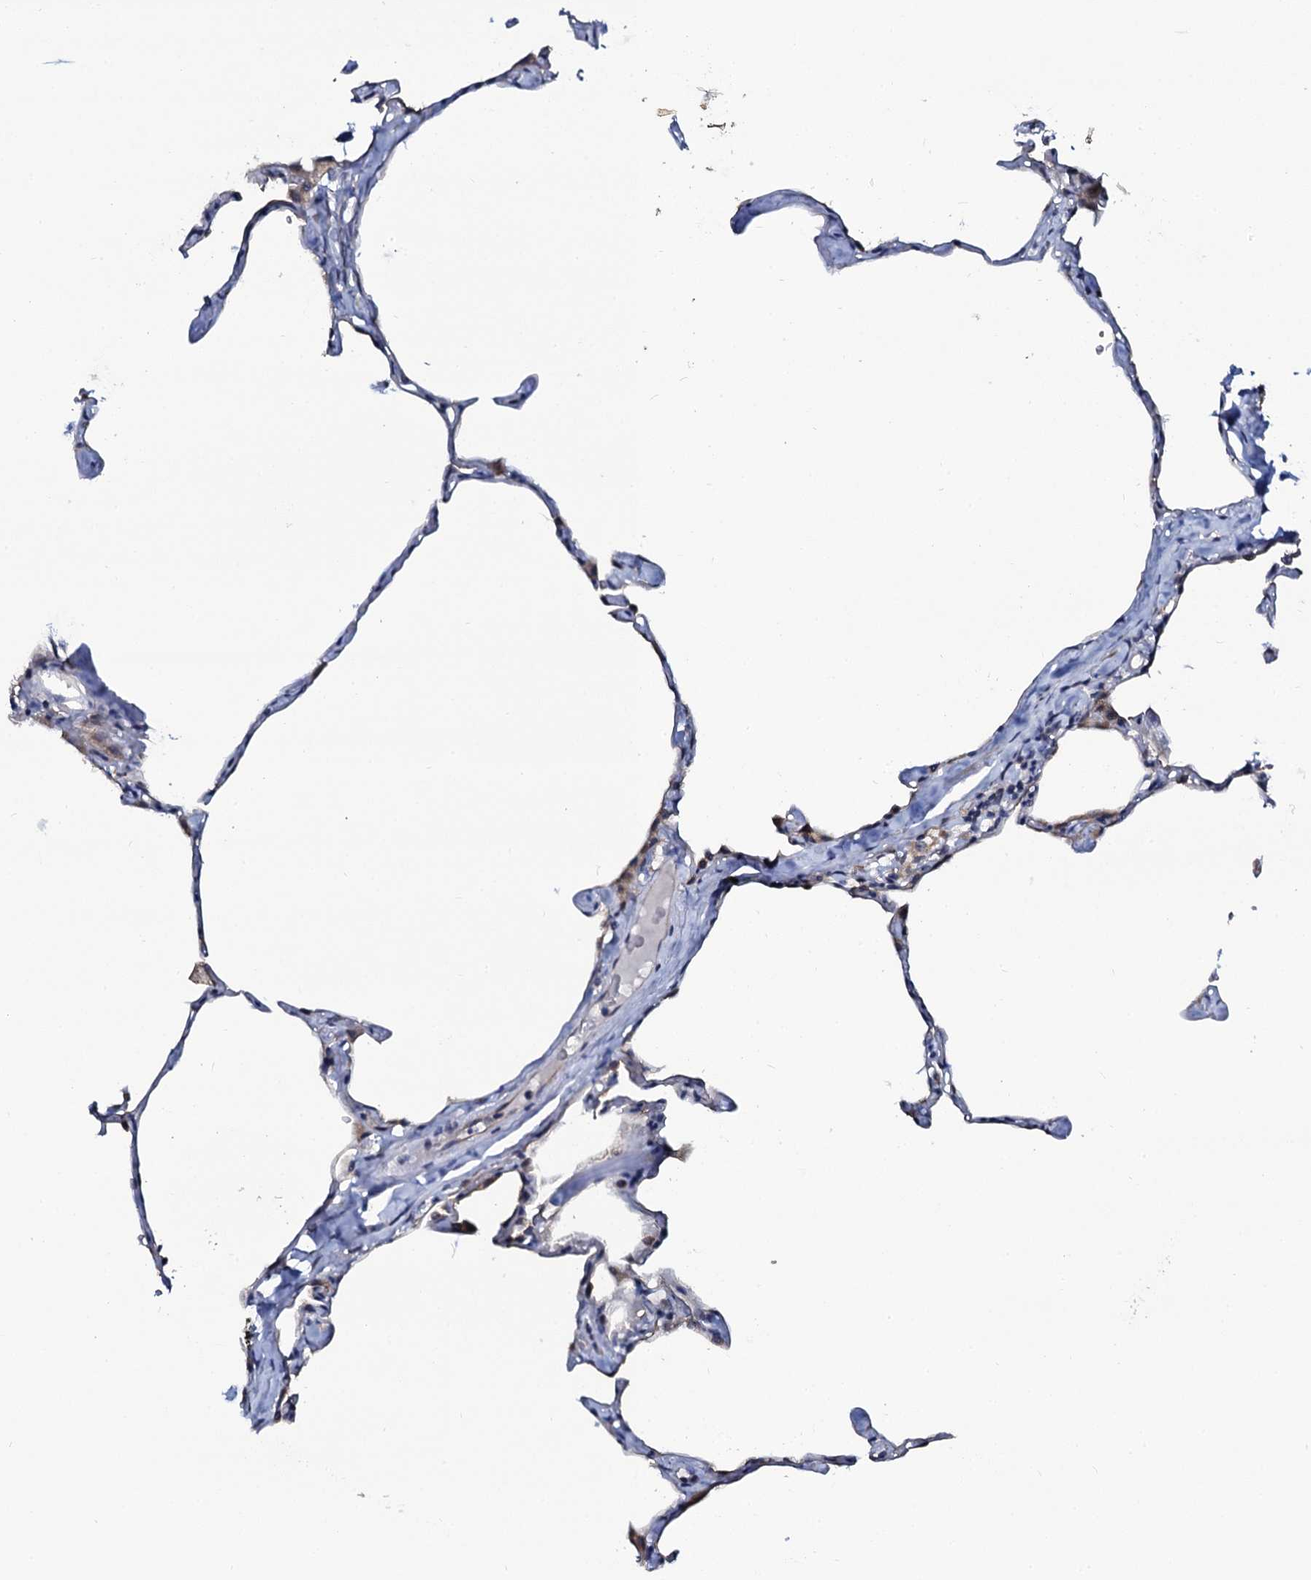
{"staining": {"intensity": "negative", "quantity": "none", "location": "none"}, "tissue": "lung", "cell_type": "Alveolar cells", "image_type": "normal", "snomed": [{"axis": "morphology", "description": "Normal tissue, NOS"}, {"axis": "topography", "description": "Lung"}], "caption": "Alveolar cells show no significant protein expression in benign lung. The staining was performed using DAB (3,3'-diaminobenzidine) to visualize the protein expression in brown, while the nuclei were stained in blue with hematoxylin (Magnification: 20x).", "gene": "C10orf88", "patient": {"sex": "male", "age": 65}}